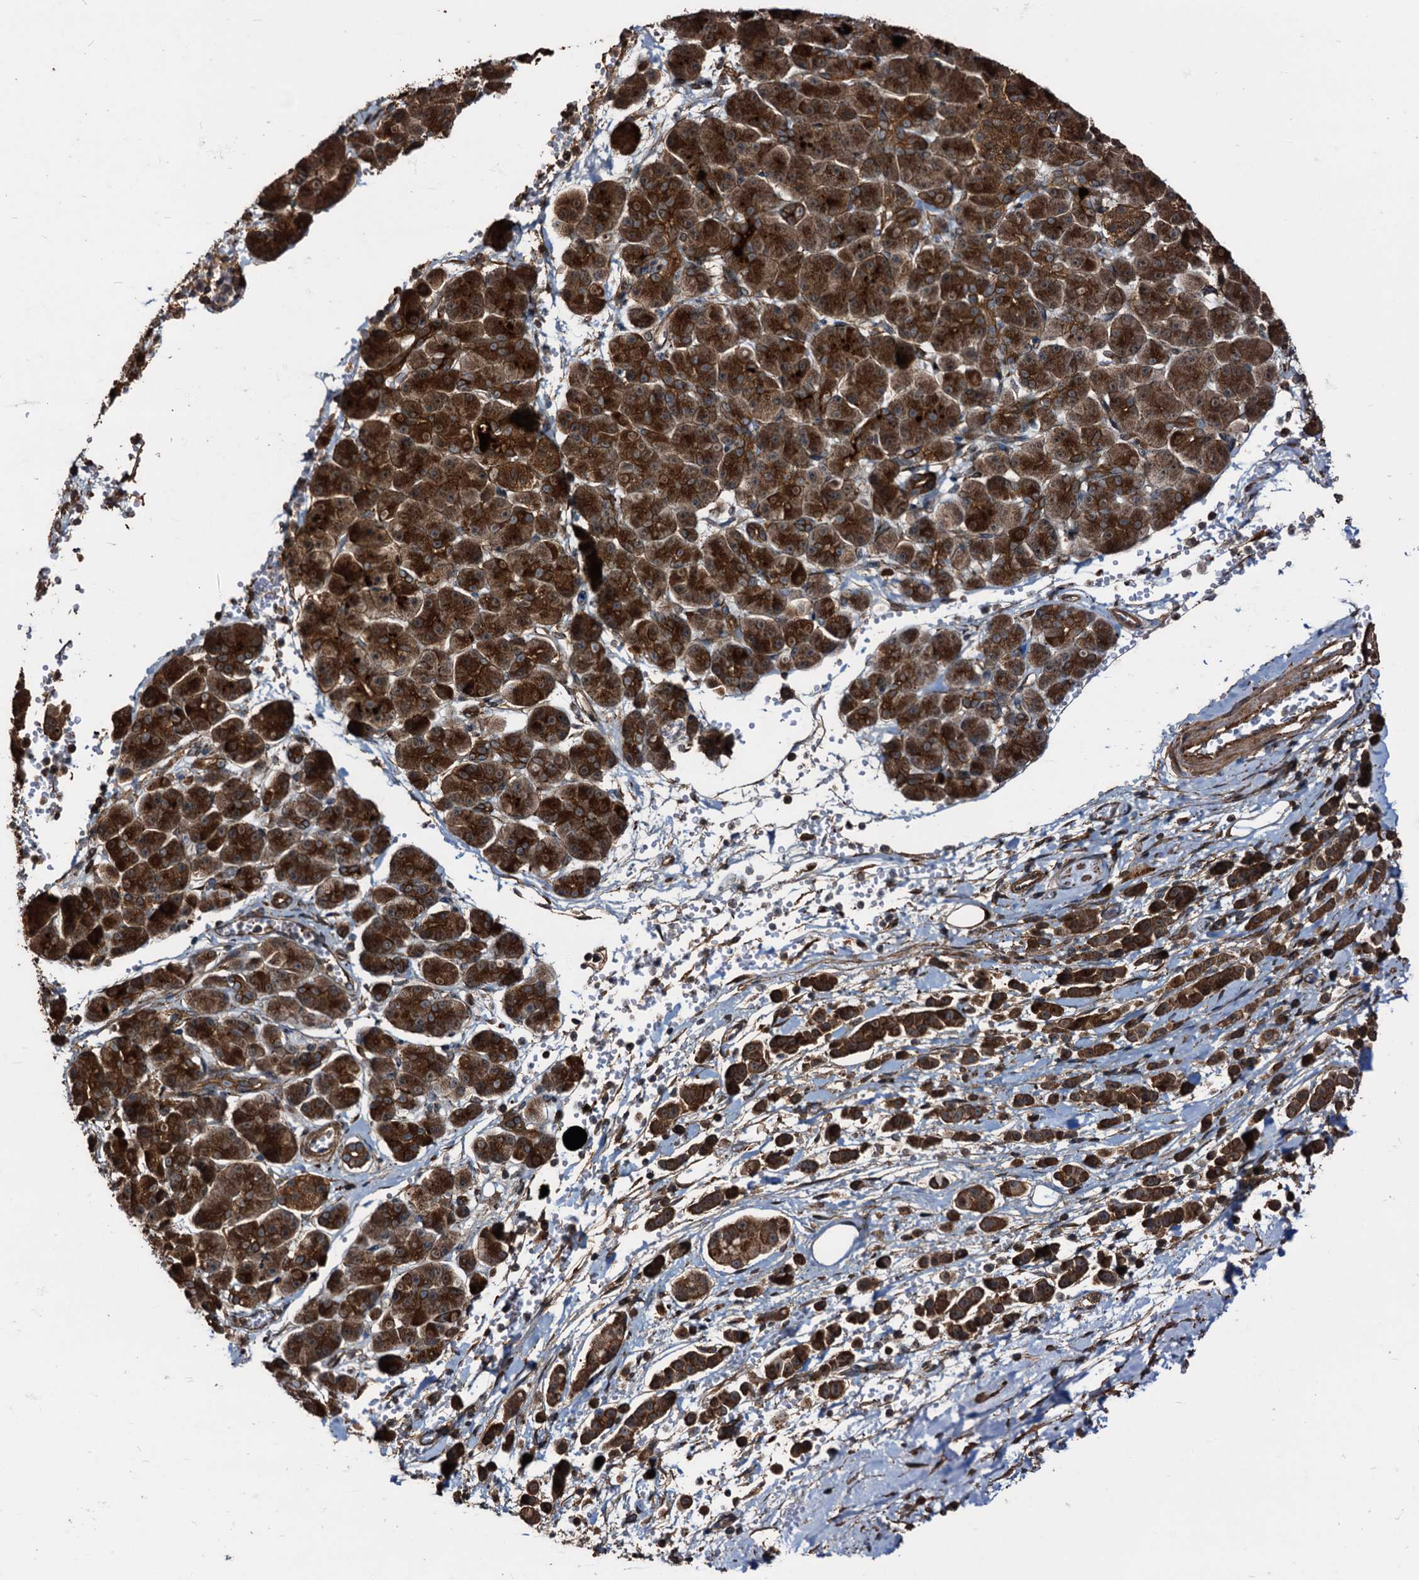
{"staining": {"intensity": "strong", "quantity": ">75%", "location": "cytoplasmic/membranous"}, "tissue": "pancreatic cancer", "cell_type": "Tumor cells", "image_type": "cancer", "snomed": [{"axis": "morphology", "description": "Normal tissue, NOS"}, {"axis": "morphology", "description": "Adenocarcinoma, NOS"}, {"axis": "topography", "description": "Pancreas"}], "caption": "Immunohistochemistry (IHC) micrograph of neoplastic tissue: human pancreatic cancer stained using immunohistochemistry shows high levels of strong protein expression localized specifically in the cytoplasmic/membranous of tumor cells, appearing as a cytoplasmic/membranous brown color.", "gene": "PEX5", "patient": {"sex": "female", "age": 64}}